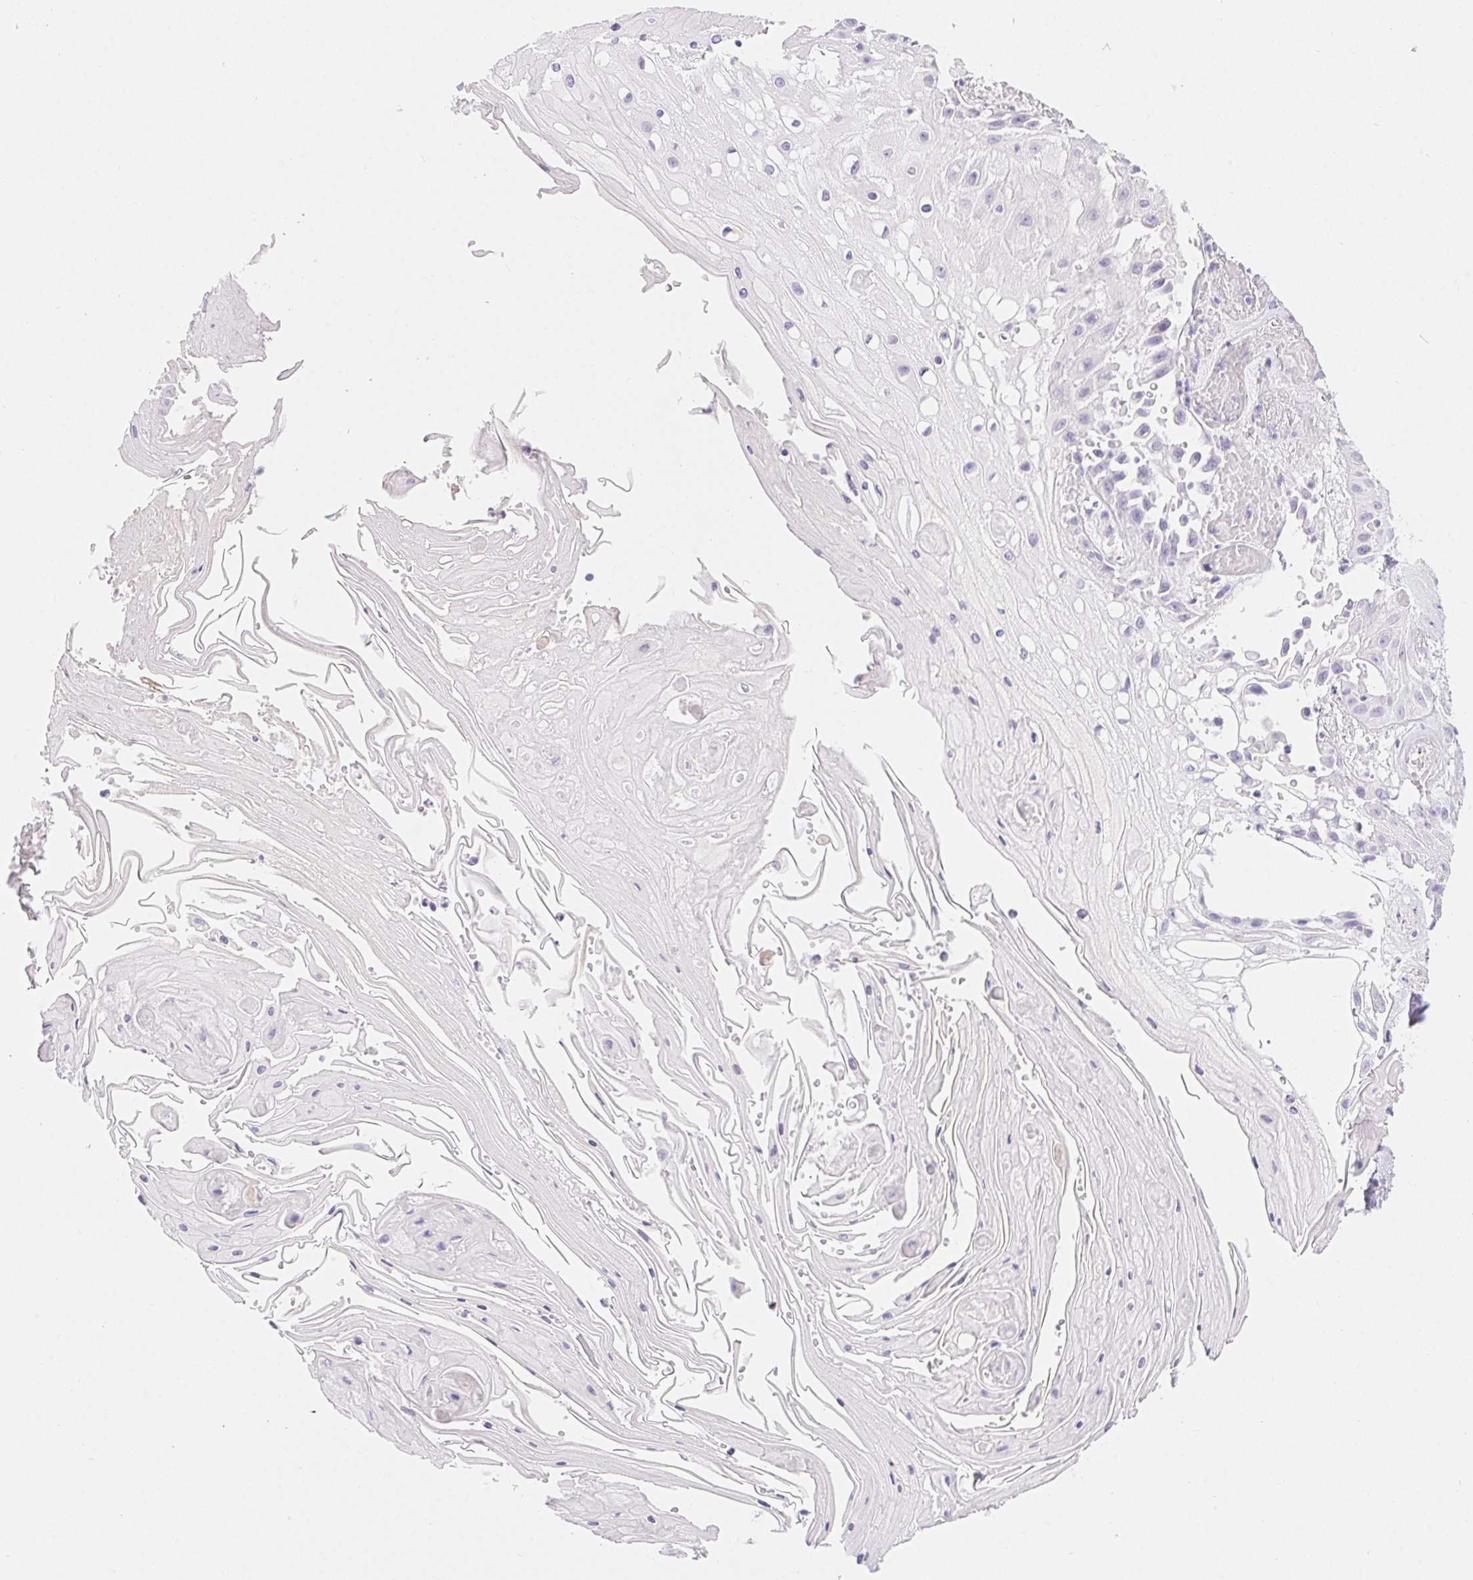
{"staining": {"intensity": "negative", "quantity": "none", "location": "none"}, "tissue": "skin cancer", "cell_type": "Tumor cells", "image_type": "cancer", "snomed": [{"axis": "morphology", "description": "Squamous cell carcinoma, NOS"}, {"axis": "topography", "description": "Skin"}], "caption": "This is an IHC histopathology image of human skin cancer (squamous cell carcinoma). There is no expression in tumor cells.", "gene": "CLDN16", "patient": {"sex": "male", "age": 70}}